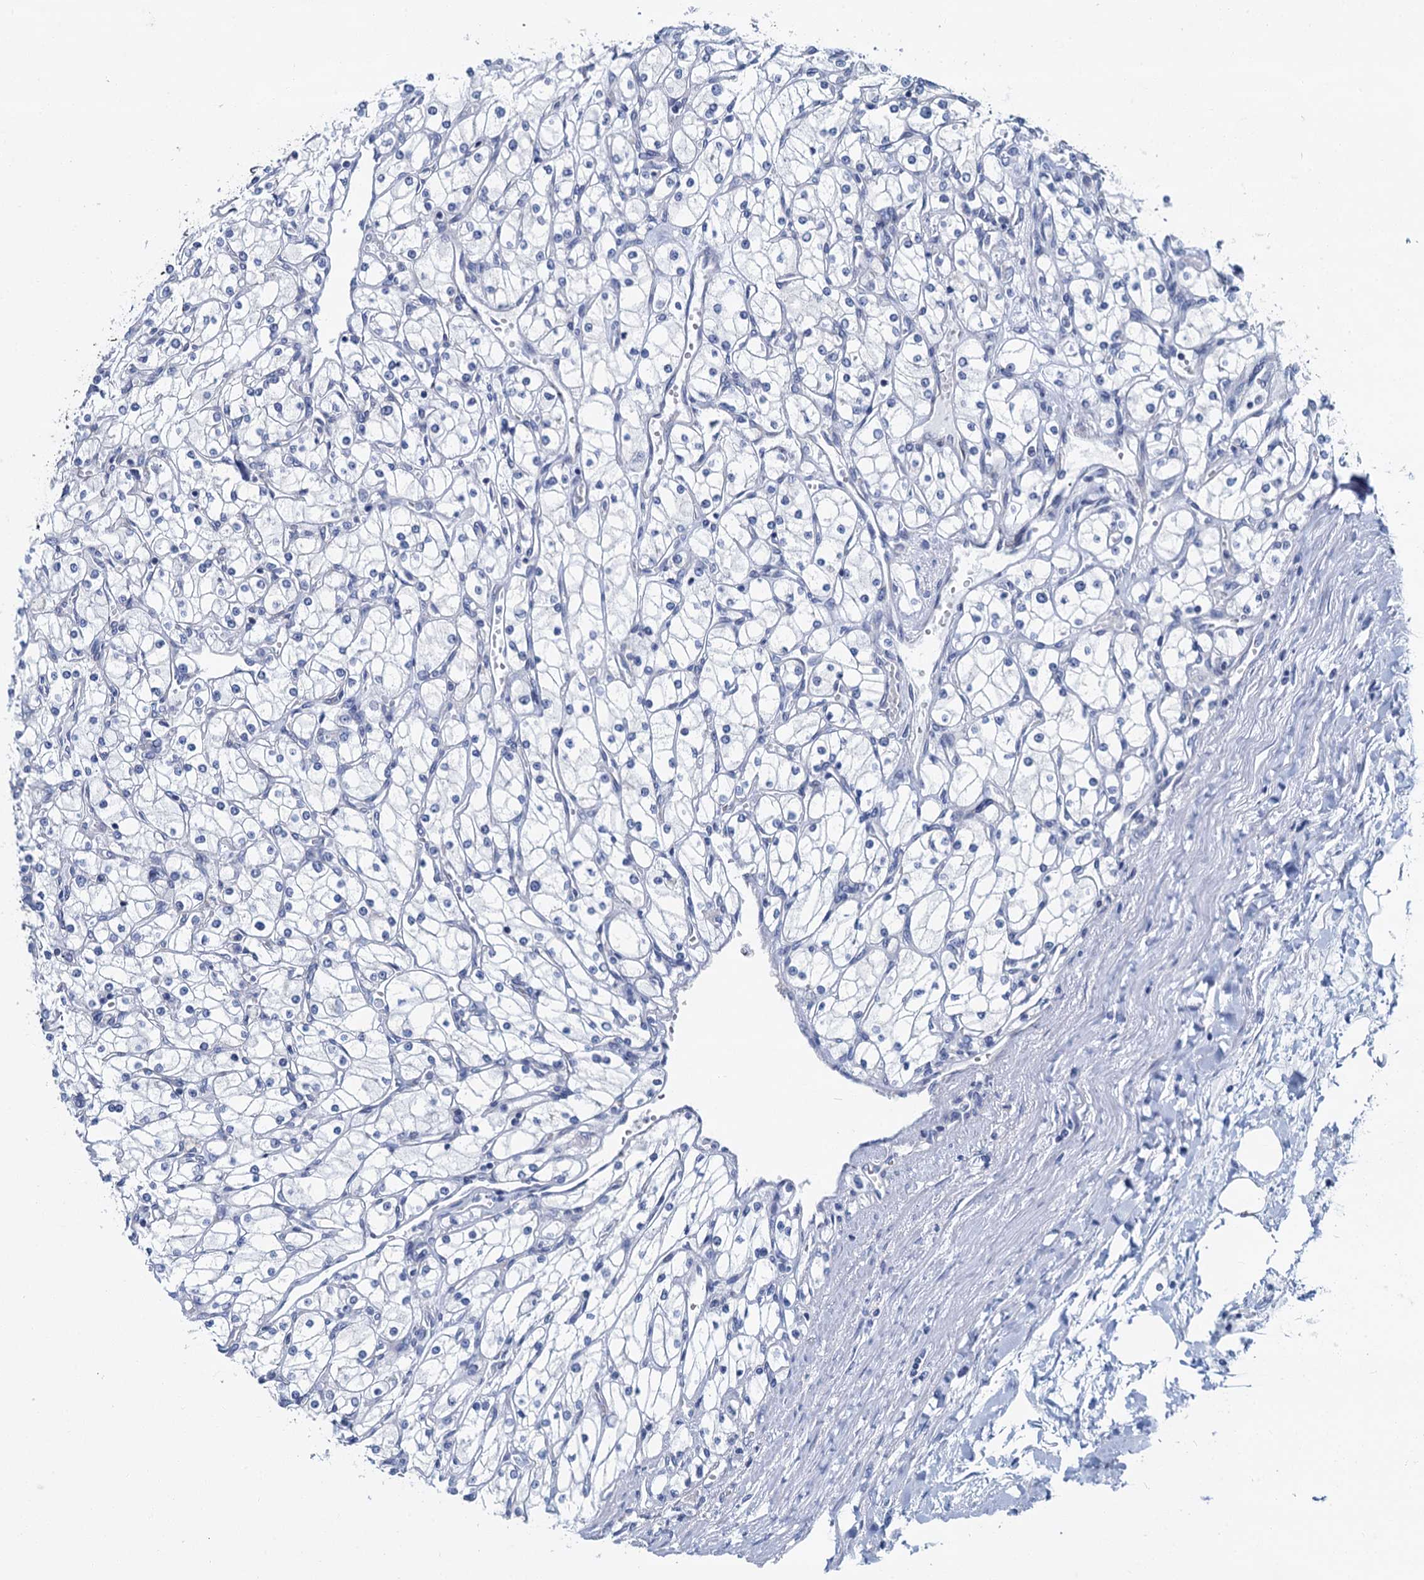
{"staining": {"intensity": "negative", "quantity": "none", "location": "none"}, "tissue": "renal cancer", "cell_type": "Tumor cells", "image_type": "cancer", "snomed": [{"axis": "morphology", "description": "Adenocarcinoma, NOS"}, {"axis": "topography", "description": "Kidney"}], "caption": "IHC histopathology image of neoplastic tissue: human renal adenocarcinoma stained with DAB displays no significant protein positivity in tumor cells.", "gene": "MIOX", "patient": {"sex": "male", "age": 80}}